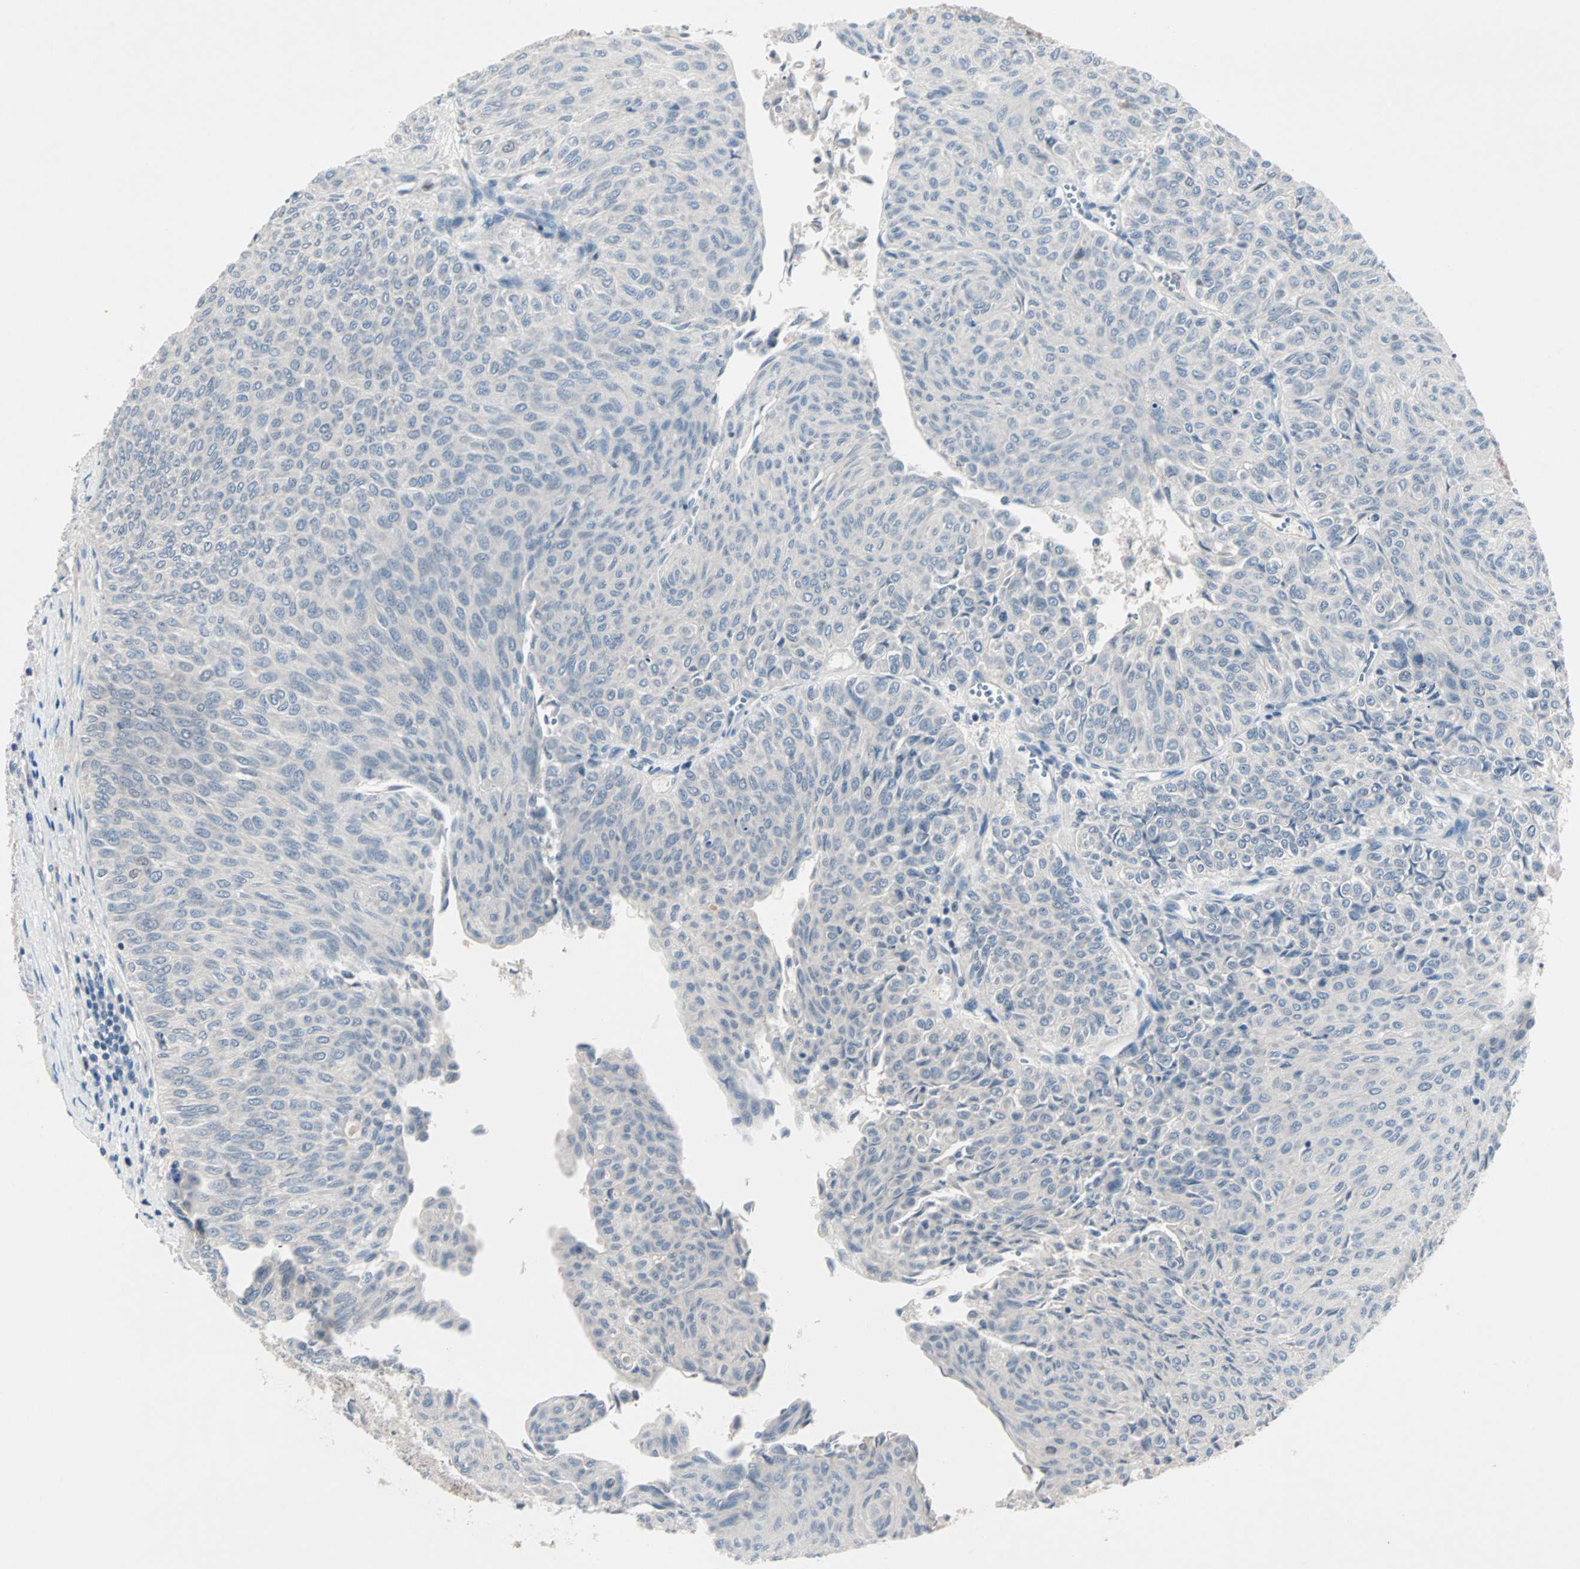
{"staining": {"intensity": "negative", "quantity": "none", "location": "none"}, "tissue": "urothelial cancer", "cell_type": "Tumor cells", "image_type": "cancer", "snomed": [{"axis": "morphology", "description": "Urothelial carcinoma, Low grade"}, {"axis": "topography", "description": "Urinary bladder"}], "caption": "Protein analysis of urothelial cancer demonstrates no significant positivity in tumor cells.", "gene": "CCNE2", "patient": {"sex": "male", "age": 78}}